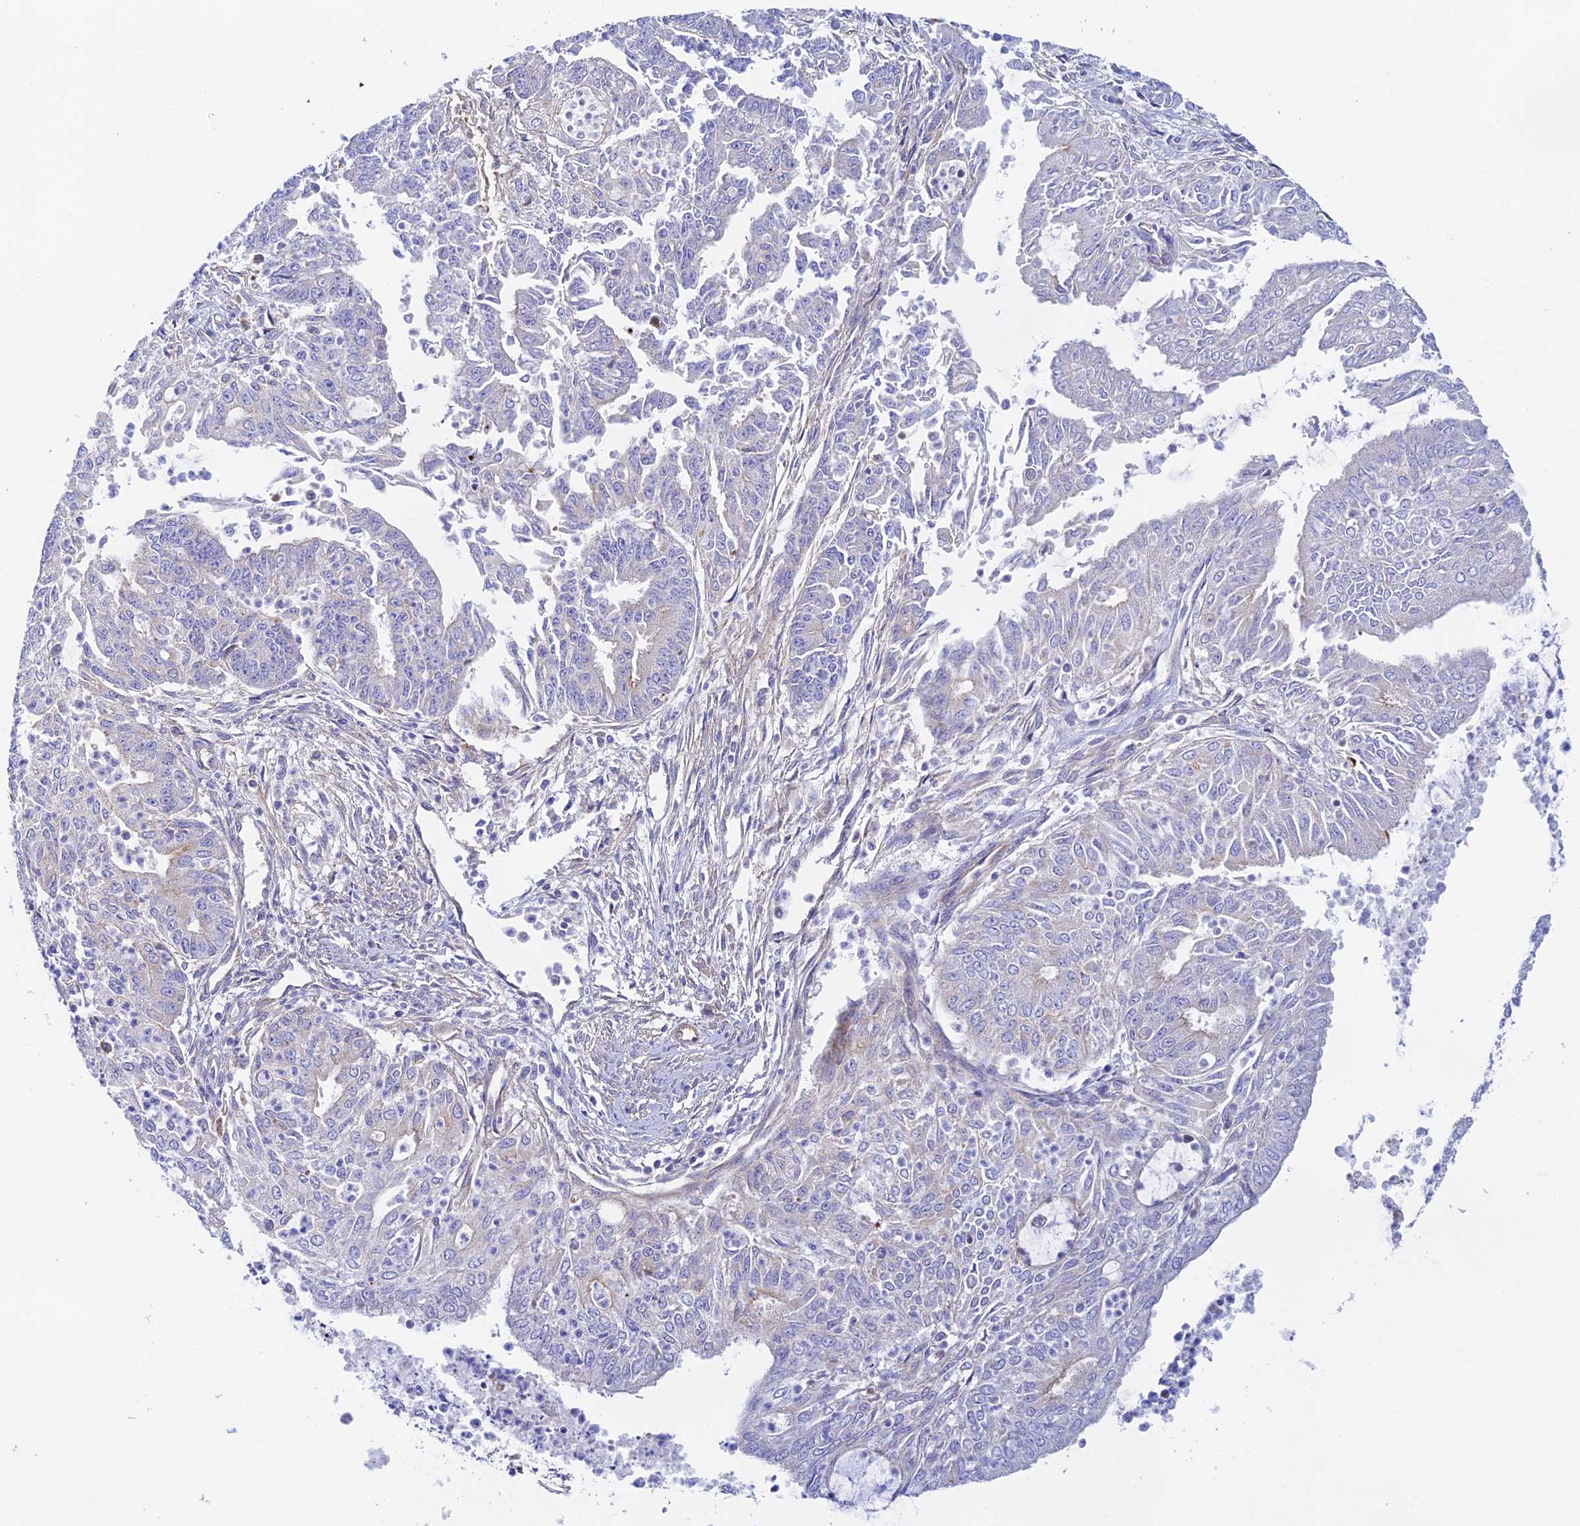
{"staining": {"intensity": "negative", "quantity": "none", "location": "none"}, "tissue": "endometrial cancer", "cell_type": "Tumor cells", "image_type": "cancer", "snomed": [{"axis": "morphology", "description": "Adenocarcinoma, NOS"}, {"axis": "topography", "description": "Endometrium"}], "caption": "Adenocarcinoma (endometrial) was stained to show a protein in brown. There is no significant expression in tumor cells. (DAB immunohistochemistry (IHC) with hematoxylin counter stain).", "gene": "RANBP6", "patient": {"sex": "female", "age": 73}}